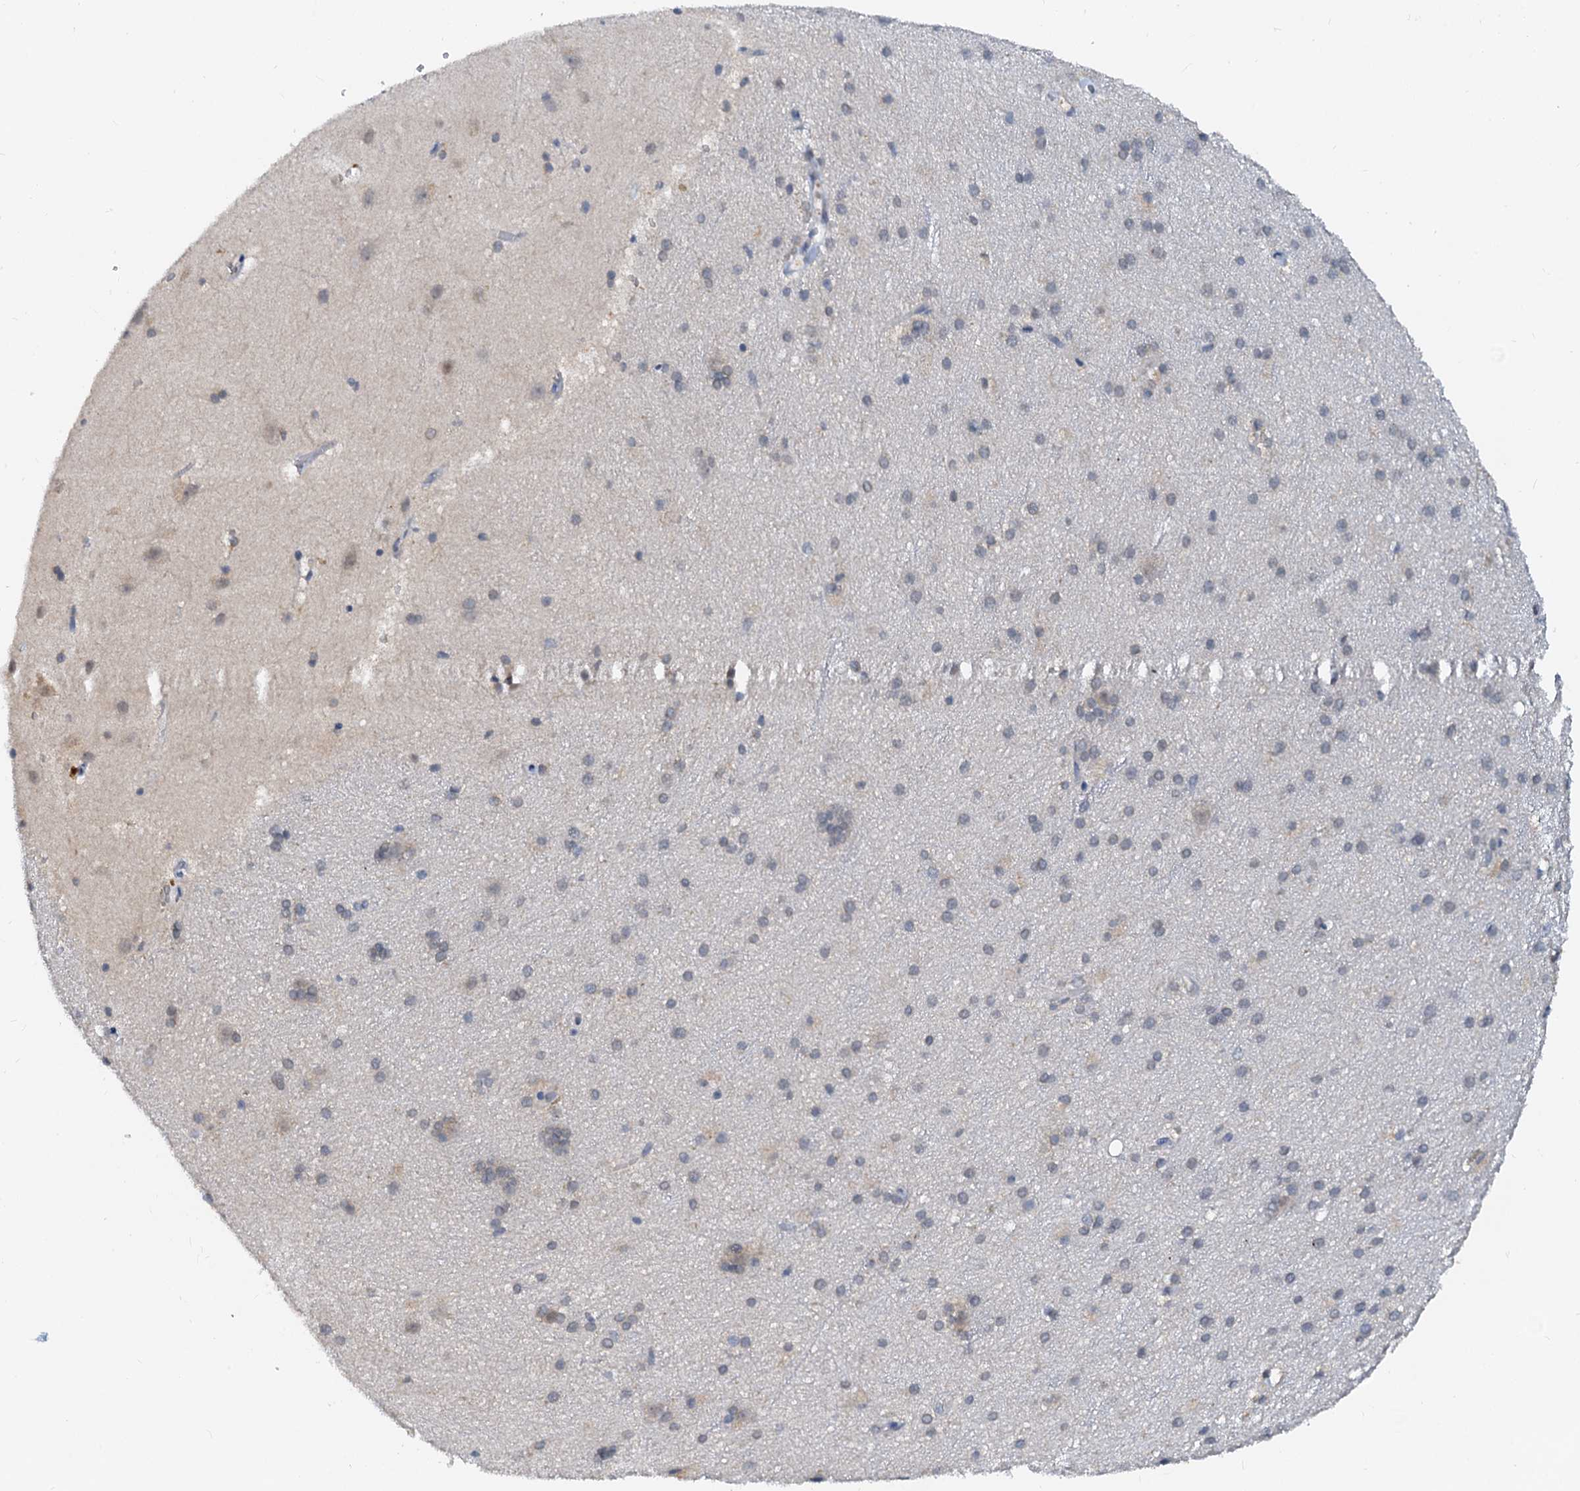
{"staining": {"intensity": "negative", "quantity": "none", "location": "none"}, "tissue": "cerebral cortex", "cell_type": "Endothelial cells", "image_type": "normal", "snomed": [{"axis": "morphology", "description": "Normal tissue, NOS"}, {"axis": "topography", "description": "Cerebral cortex"}], "caption": "Immunohistochemistry of benign cerebral cortex demonstrates no staining in endothelial cells. (Brightfield microscopy of DAB immunohistochemistry at high magnification).", "gene": "PTGES3", "patient": {"sex": "male", "age": 54}}